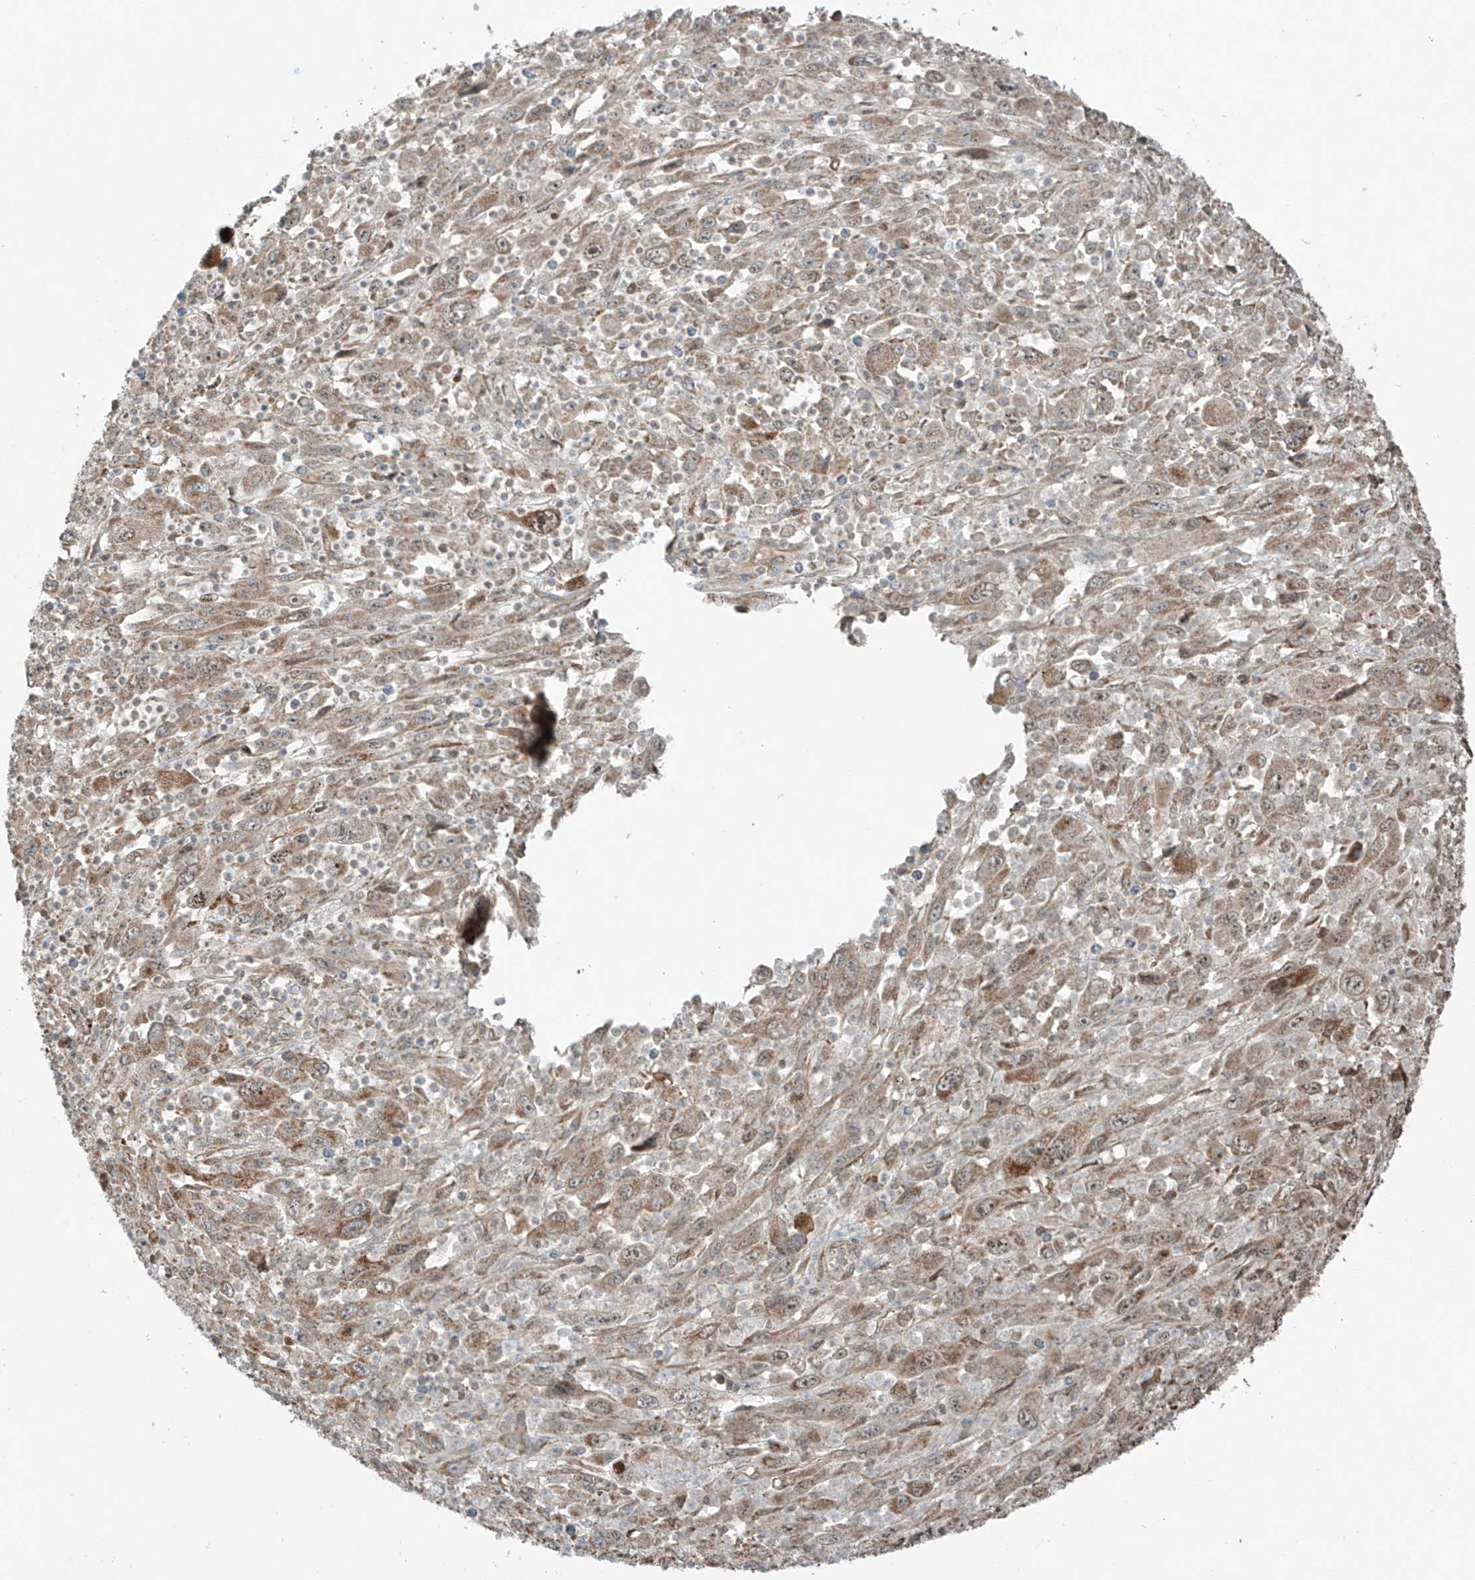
{"staining": {"intensity": "weak", "quantity": "25%-75%", "location": "cytoplasmic/membranous"}, "tissue": "melanoma", "cell_type": "Tumor cells", "image_type": "cancer", "snomed": [{"axis": "morphology", "description": "Malignant melanoma, Metastatic site"}, {"axis": "topography", "description": "Skin"}], "caption": "The histopathology image demonstrates staining of melanoma, revealing weak cytoplasmic/membranous protein expression (brown color) within tumor cells.", "gene": "SAMD3", "patient": {"sex": "female", "age": 56}}